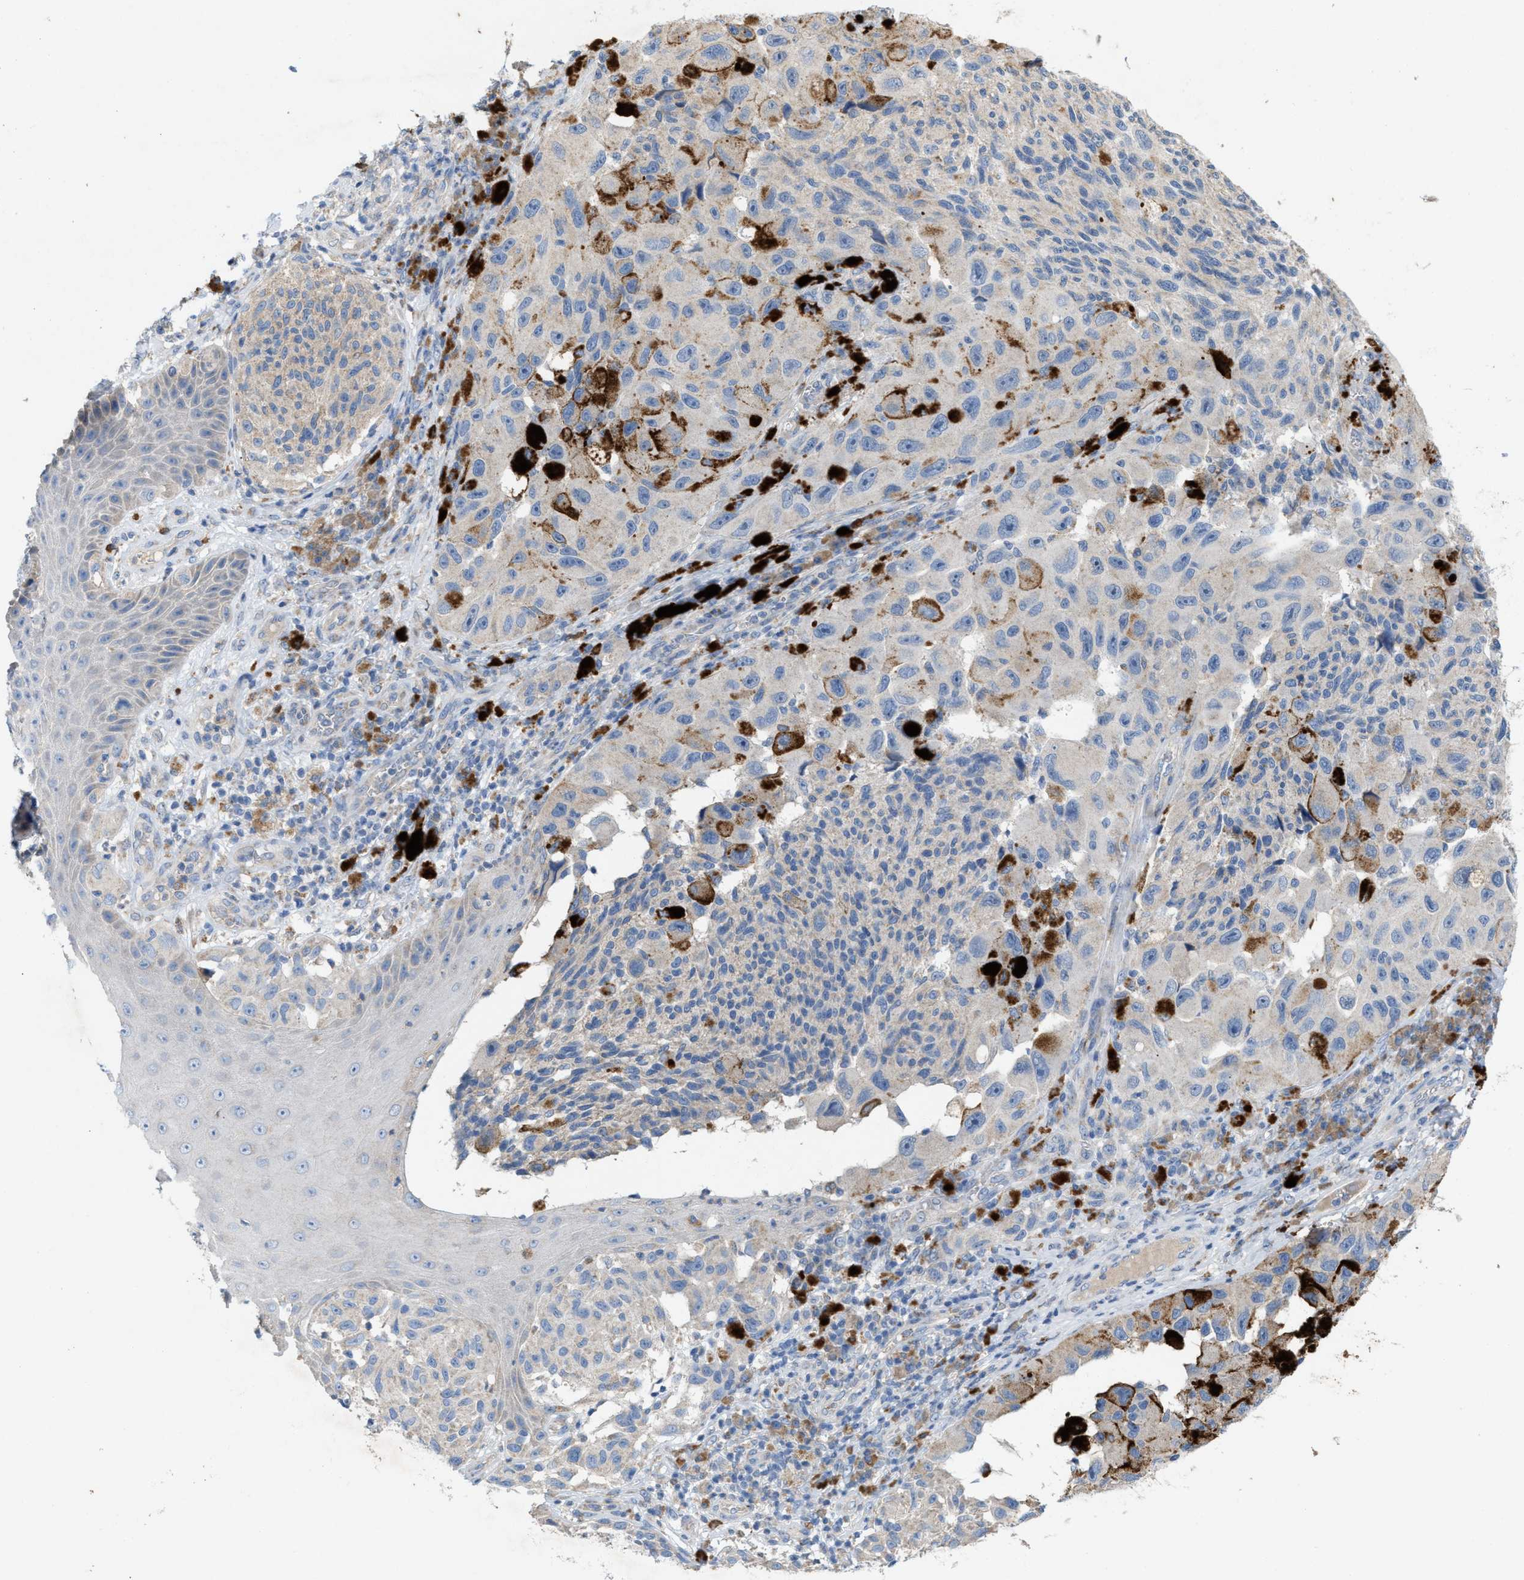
{"staining": {"intensity": "negative", "quantity": "none", "location": "none"}, "tissue": "melanoma", "cell_type": "Tumor cells", "image_type": "cancer", "snomed": [{"axis": "morphology", "description": "Malignant melanoma, NOS"}, {"axis": "topography", "description": "Skin"}], "caption": "A histopathology image of human melanoma is negative for staining in tumor cells.", "gene": "DYNC2I1", "patient": {"sex": "female", "age": 73}}